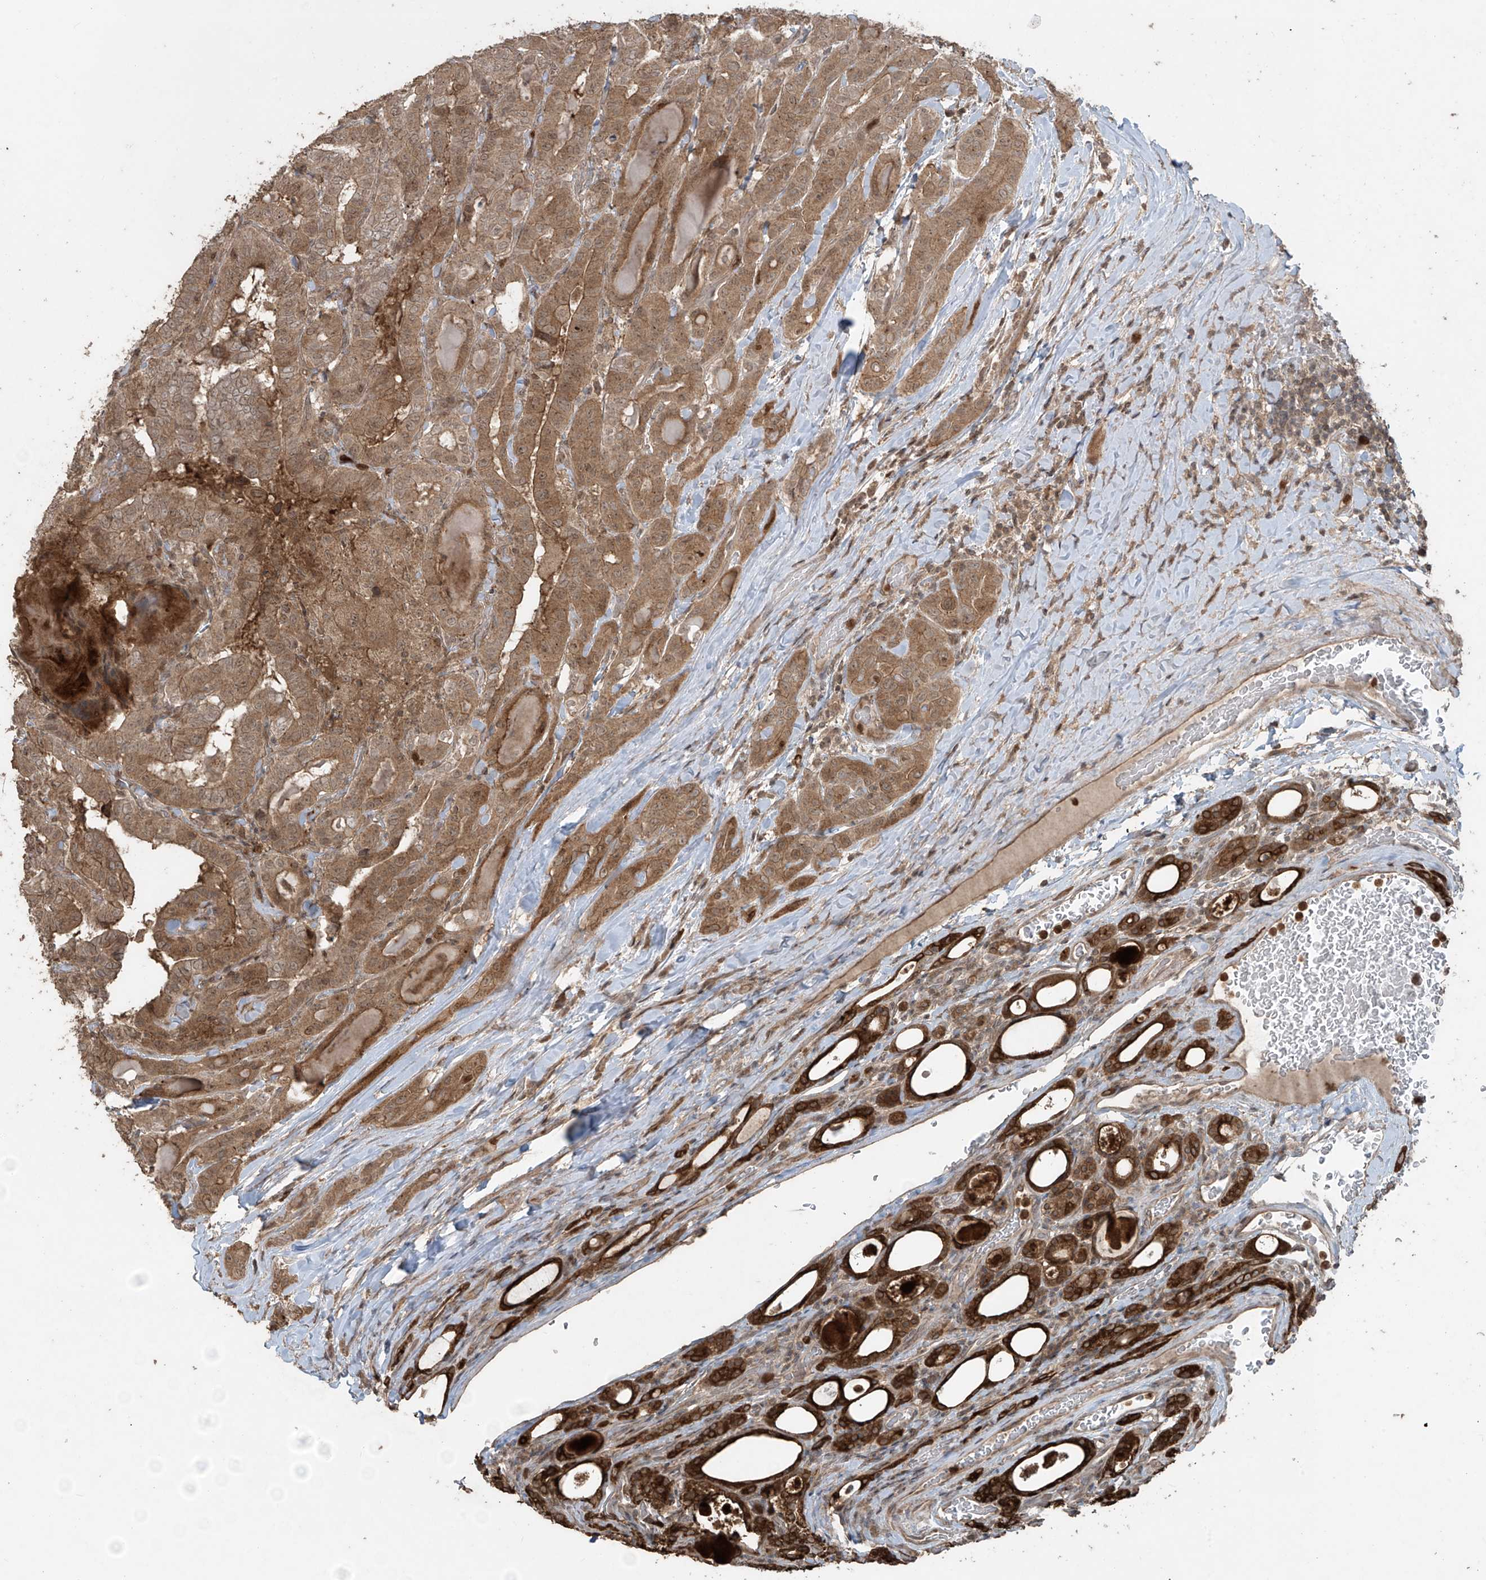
{"staining": {"intensity": "moderate", "quantity": ">75%", "location": "cytoplasmic/membranous"}, "tissue": "thyroid cancer", "cell_type": "Tumor cells", "image_type": "cancer", "snomed": [{"axis": "morphology", "description": "Papillary adenocarcinoma, NOS"}, {"axis": "topography", "description": "Thyroid gland"}], "caption": "About >75% of tumor cells in thyroid cancer demonstrate moderate cytoplasmic/membranous protein expression as visualized by brown immunohistochemical staining.", "gene": "PGPEP1", "patient": {"sex": "female", "age": 72}}